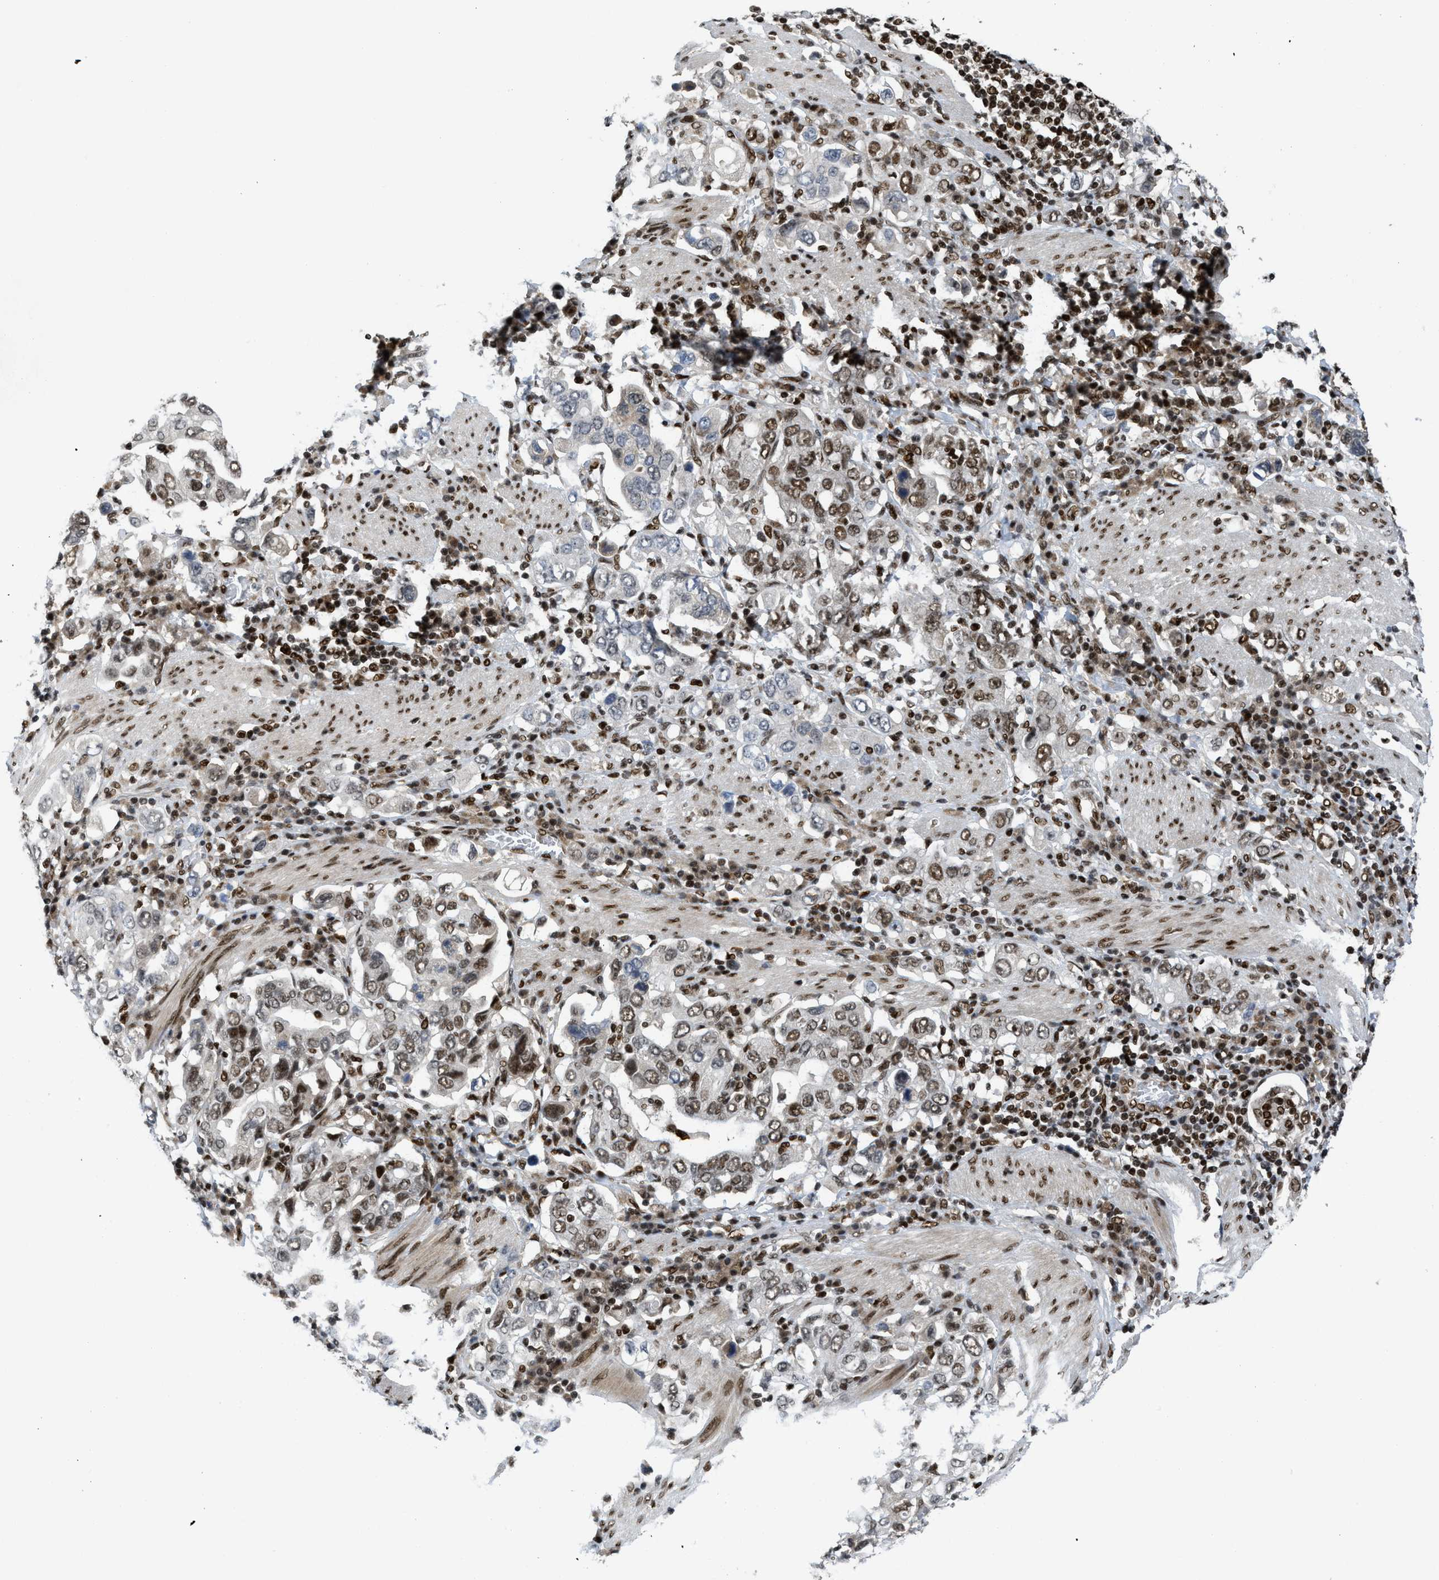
{"staining": {"intensity": "moderate", "quantity": ">75%", "location": "nuclear"}, "tissue": "stomach cancer", "cell_type": "Tumor cells", "image_type": "cancer", "snomed": [{"axis": "morphology", "description": "Adenocarcinoma, NOS"}, {"axis": "topography", "description": "Stomach, upper"}], "caption": "DAB (3,3'-diaminobenzidine) immunohistochemical staining of human stomach cancer demonstrates moderate nuclear protein staining in about >75% of tumor cells.", "gene": "RFX5", "patient": {"sex": "male", "age": 62}}